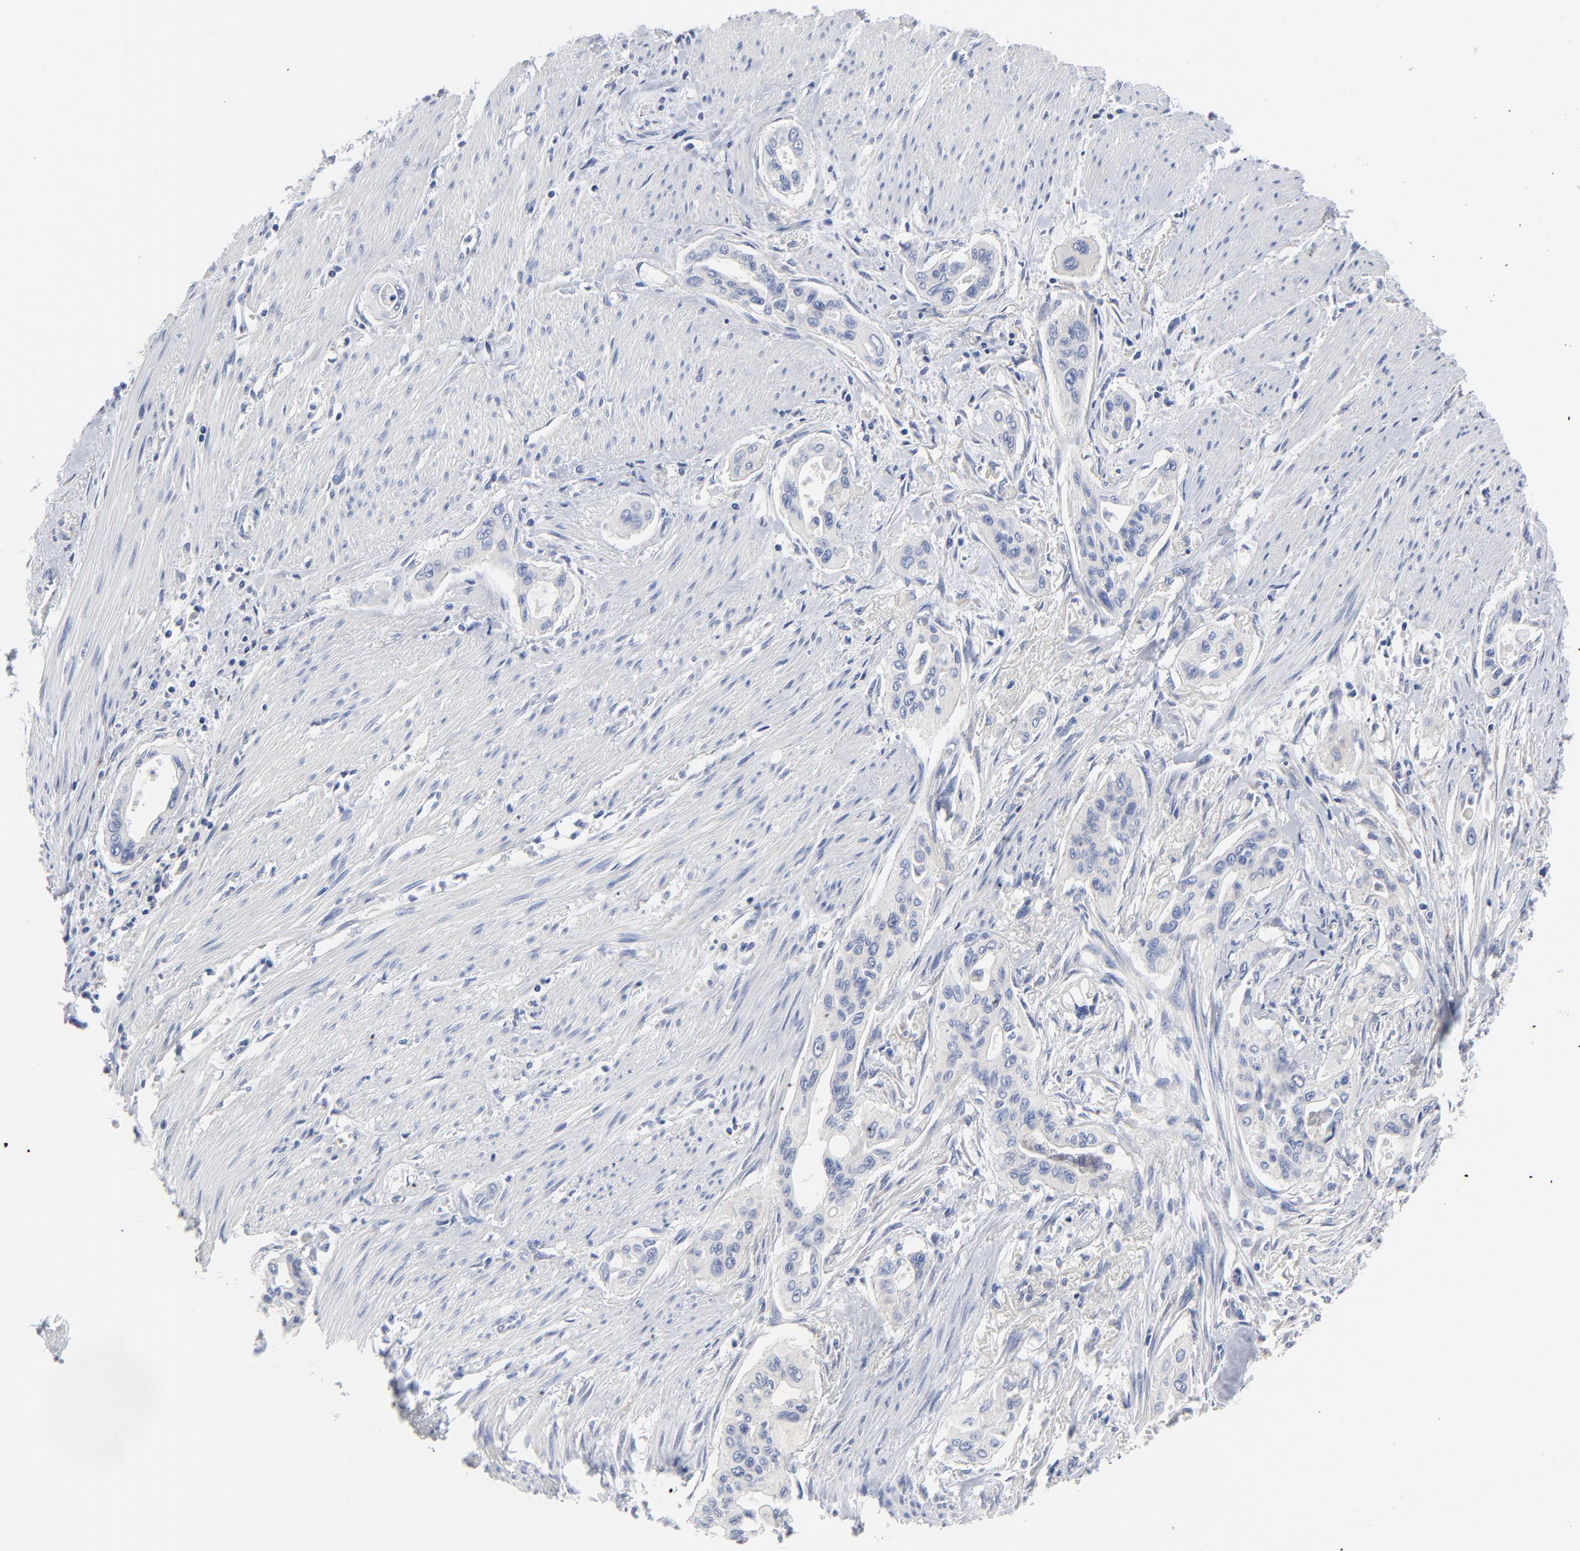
{"staining": {"intensity": "negative", "quantity": "none", "location": "none"}, "tissue": "pancreatic cancer", "cell_type": "Tumor cells", "image_type": "cancer", "snomed": [{"axis": "morphology", "description": "Adenocarcinoma, NOS"}, {"axis": "topography", "description": "Pancreas"}], "caption": "Immunohistochemistry (IHC) image of human pancreatic cancer (adenocarcinoma) stained for a protein (brown), which exhibits no staining in tumor cells.", "gene": "STAT2", "patient": {"sex": "male", "age": 77}}